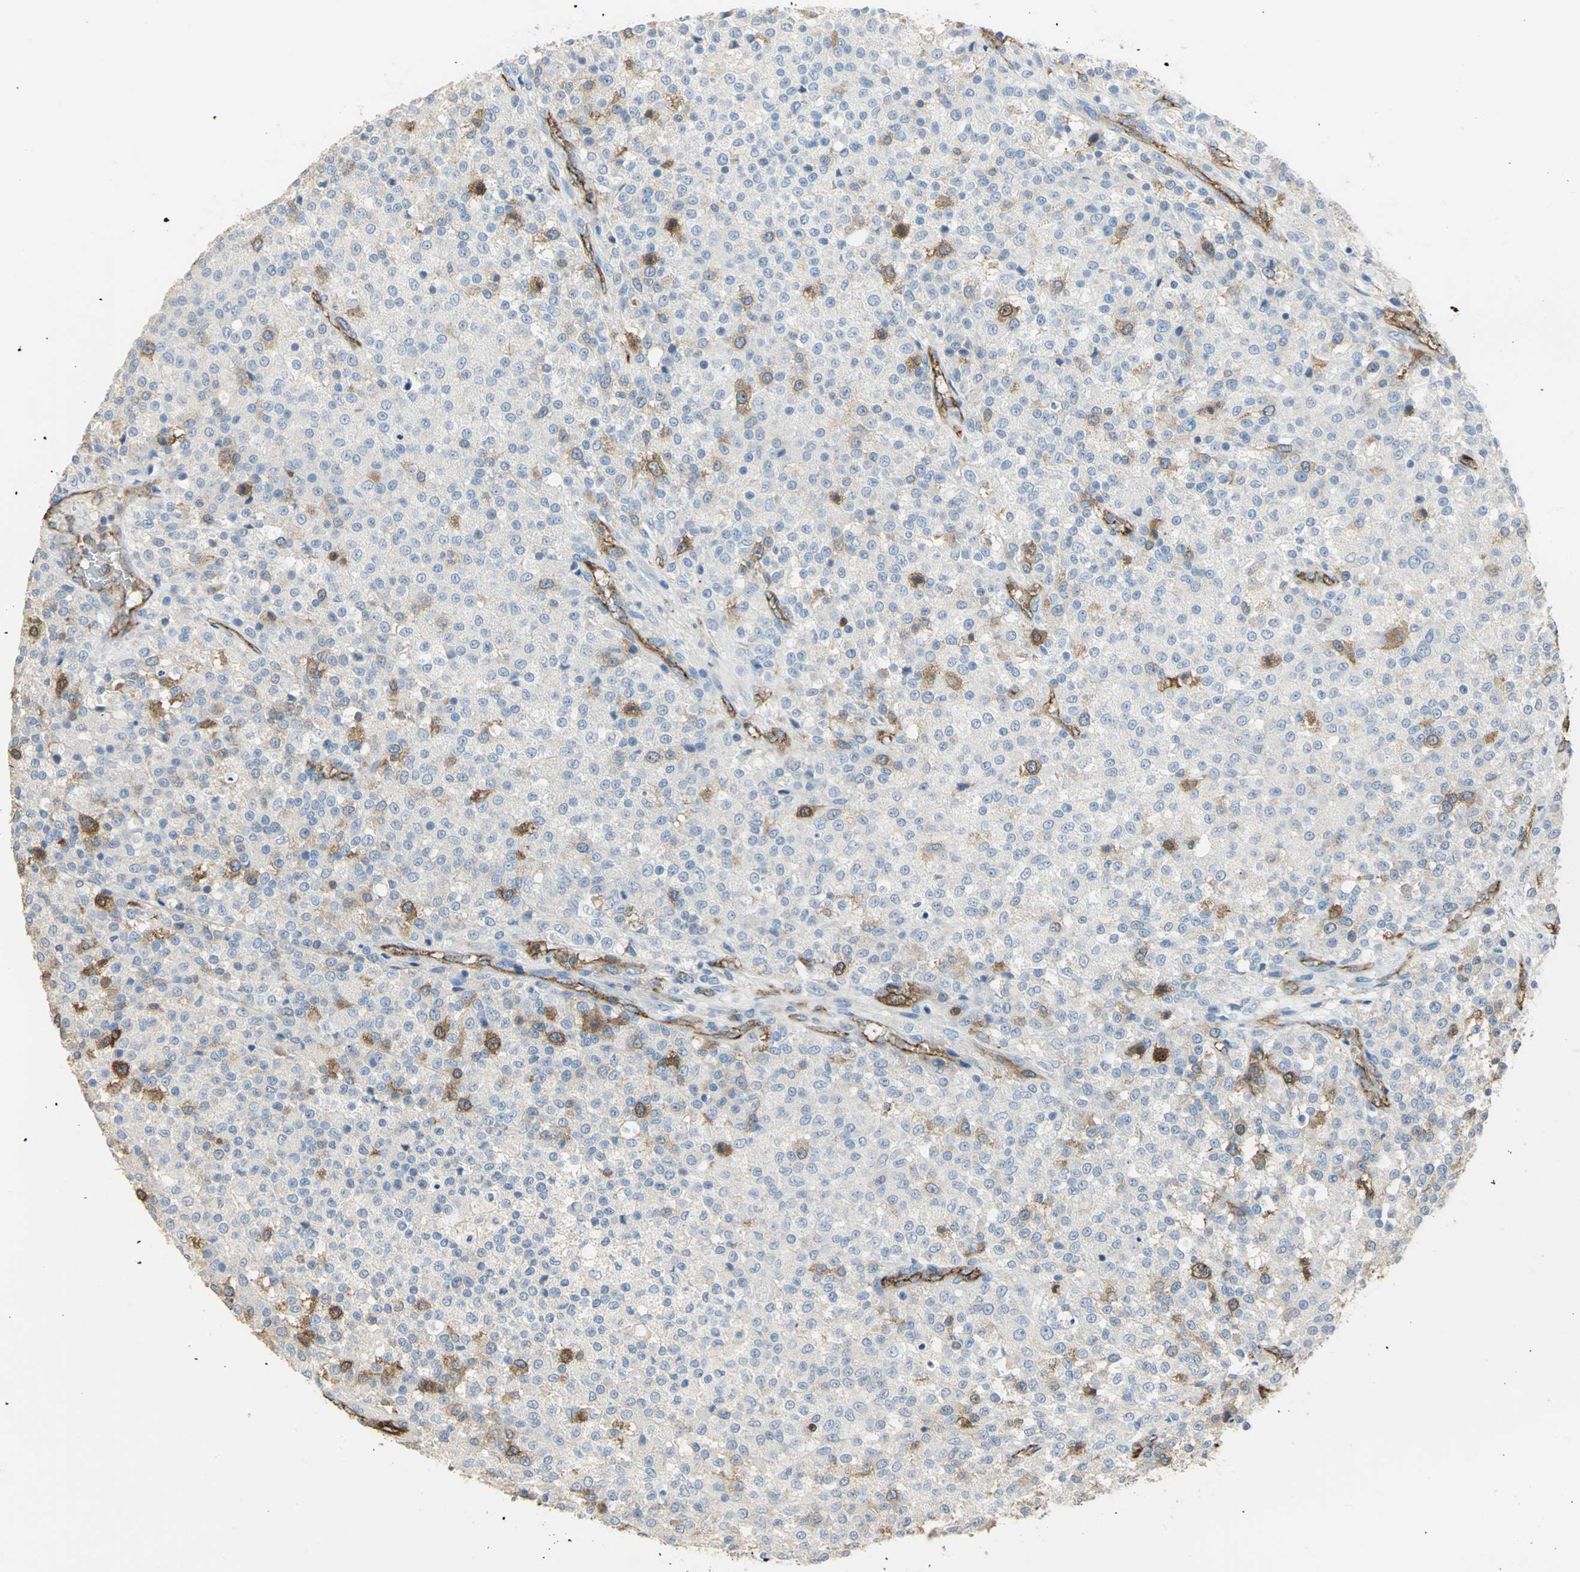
{"staining": {"intensity": "moderate", "quantity": "<25%", "location": "cytoplasmic/membranous"}, "tissue": "testis cancer", "cell_type": "Tumor cells", "image_type": "cancer", "snomed": [{"axis": "morphology", "description": "Seminoma, NOS"}, {"axis": "topography", "description": "Testis"}], "caption": "IHC micrograph of neoplastic tissue: testis cancer (seminoma) stained using IHC shows low levels of moderate protein expression localized specifically in the cytoplasmic/membranous of tumor cells, appearing as a cytoplasmic/membranous brown color.", "gene": "DLGAP5", "patient": {"sex": "male", "age": 59}}